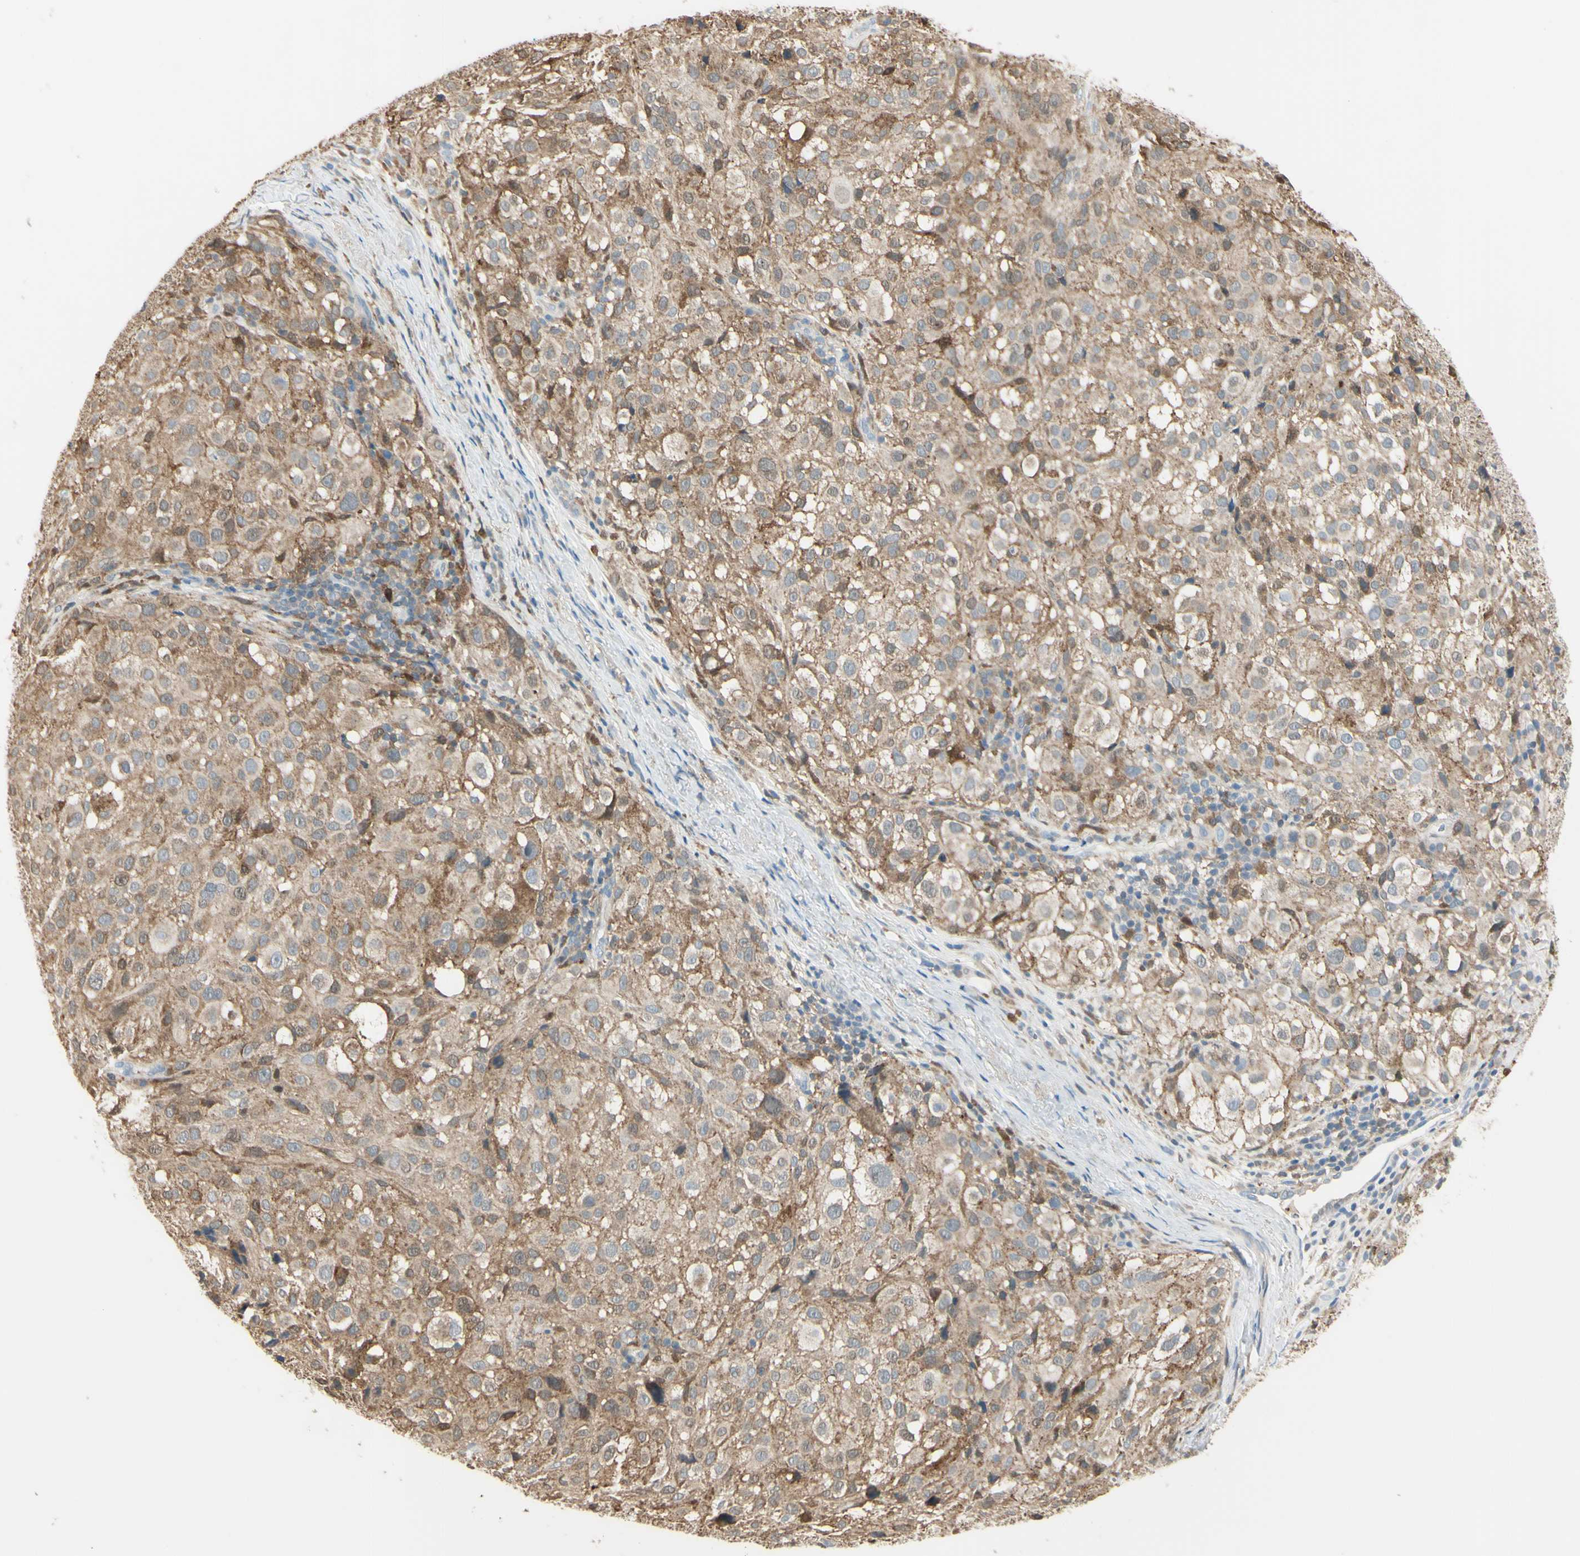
{"staining": {"intensity": "moderate", "quantity": ">75%", "location": "cytoplasmic/membranous"}, "tissue": "melanoma", "cell_type": "Tumor cells", "image_type": "cancer", "snomed": [{"axis": "morphology", "description": "Necrosis, NOS"}, {"axis": "morphology", "description": "Malignant melanoma, NOS"}, {"axis": "topography", "description": "Skin"}], "caption": "Tumor cells display medium levels of moderate cytoplasmic/membranous staining in about >75% of cells in malignant melanoma.", "gene": "CYRIB", "patient": {"sex": "female", "age": 87}}